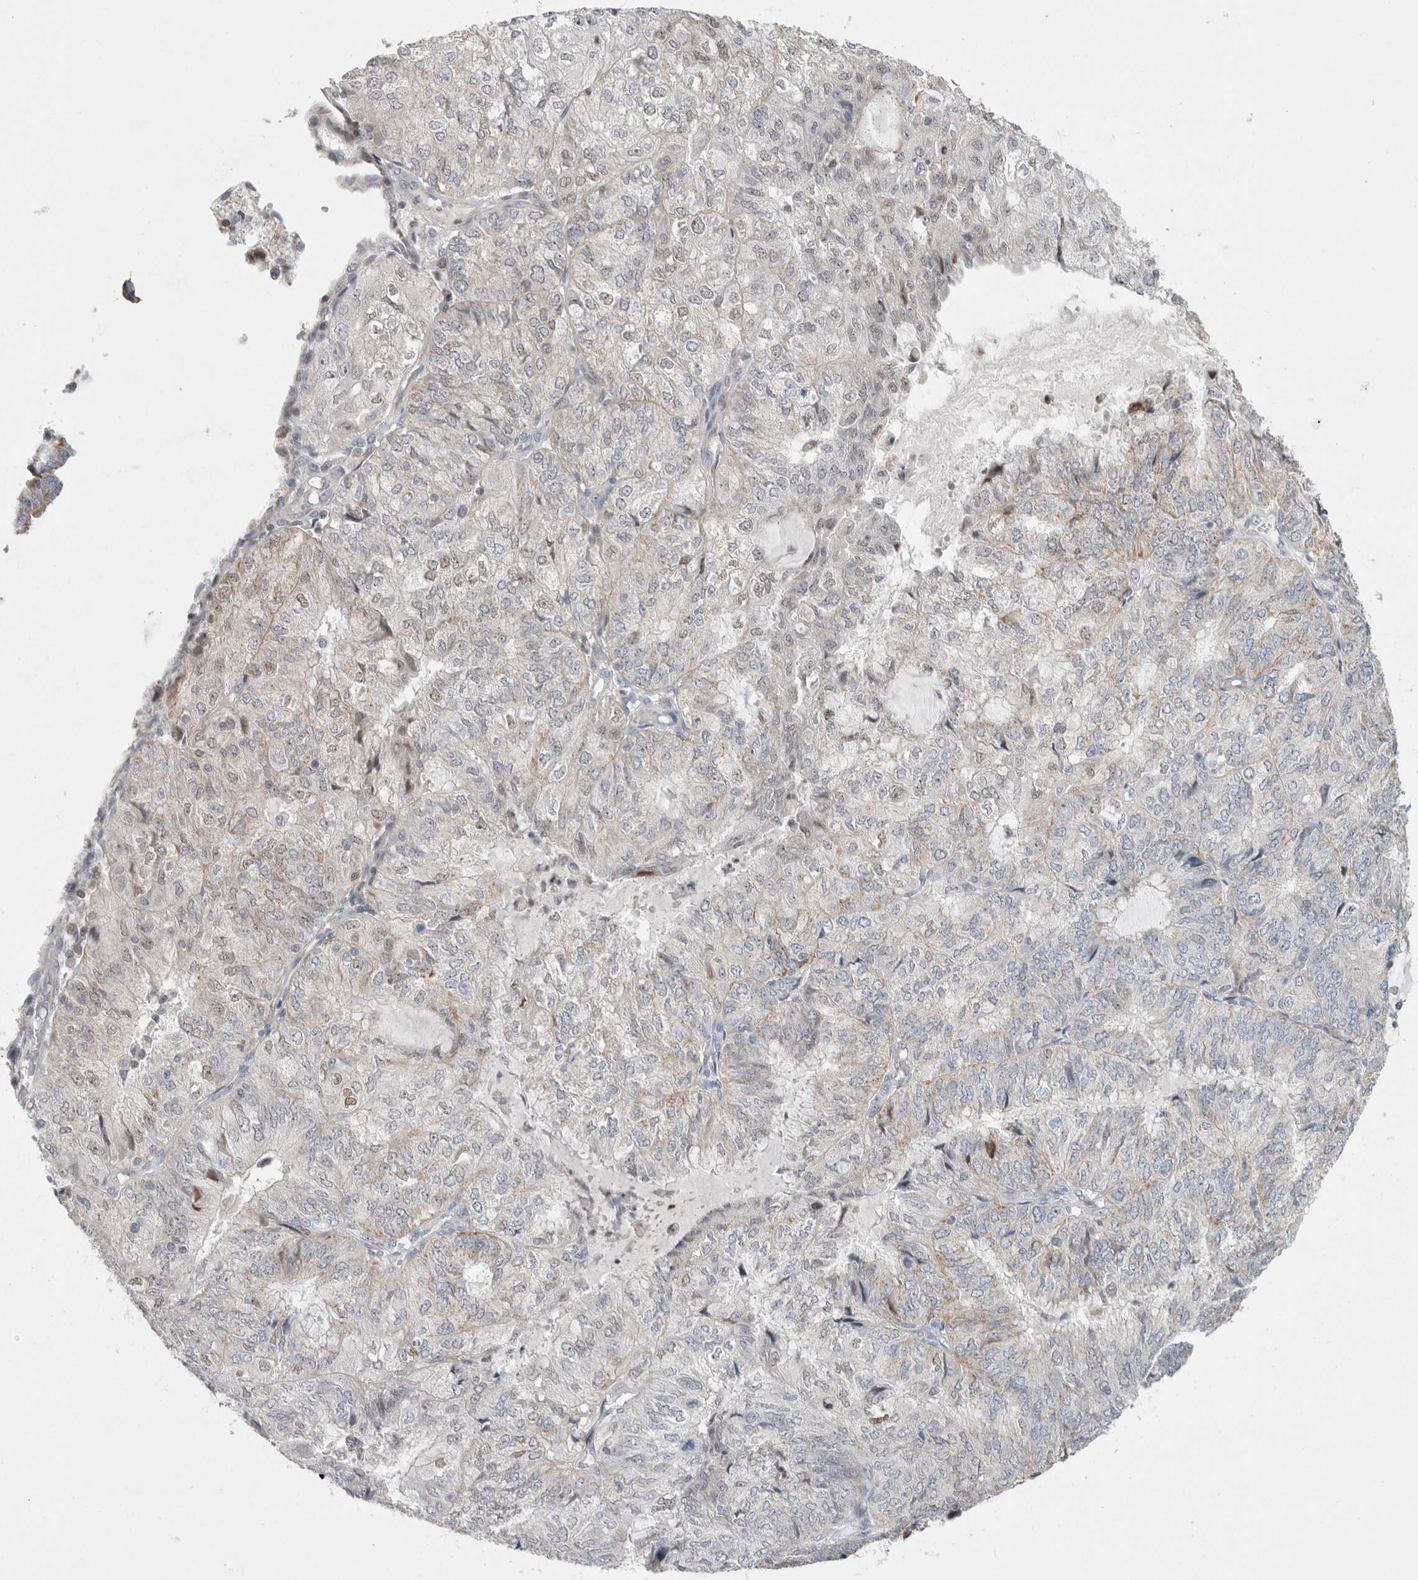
{"staining": {"intensity": "moderate", "quantity": "<25%", "location": "cytoplasmic/membranous"}, "tissue": "endometrial cancer", "cell_type": "Tumor cells", "image_type": "cancer", "snomed": [{"axis": "morphology", "description": "Adenocarcinoma, NOS"}, {"axis": "topography", "description": "Endometrium"}], "caption": "A micrograph of human endometrial cancer stained for a protein demonstrates moderate cytoplasmic/membranous brown staining in tumor cells.", "gene": "AGMAT", "patient": {"sex": "female", "age": 81}}